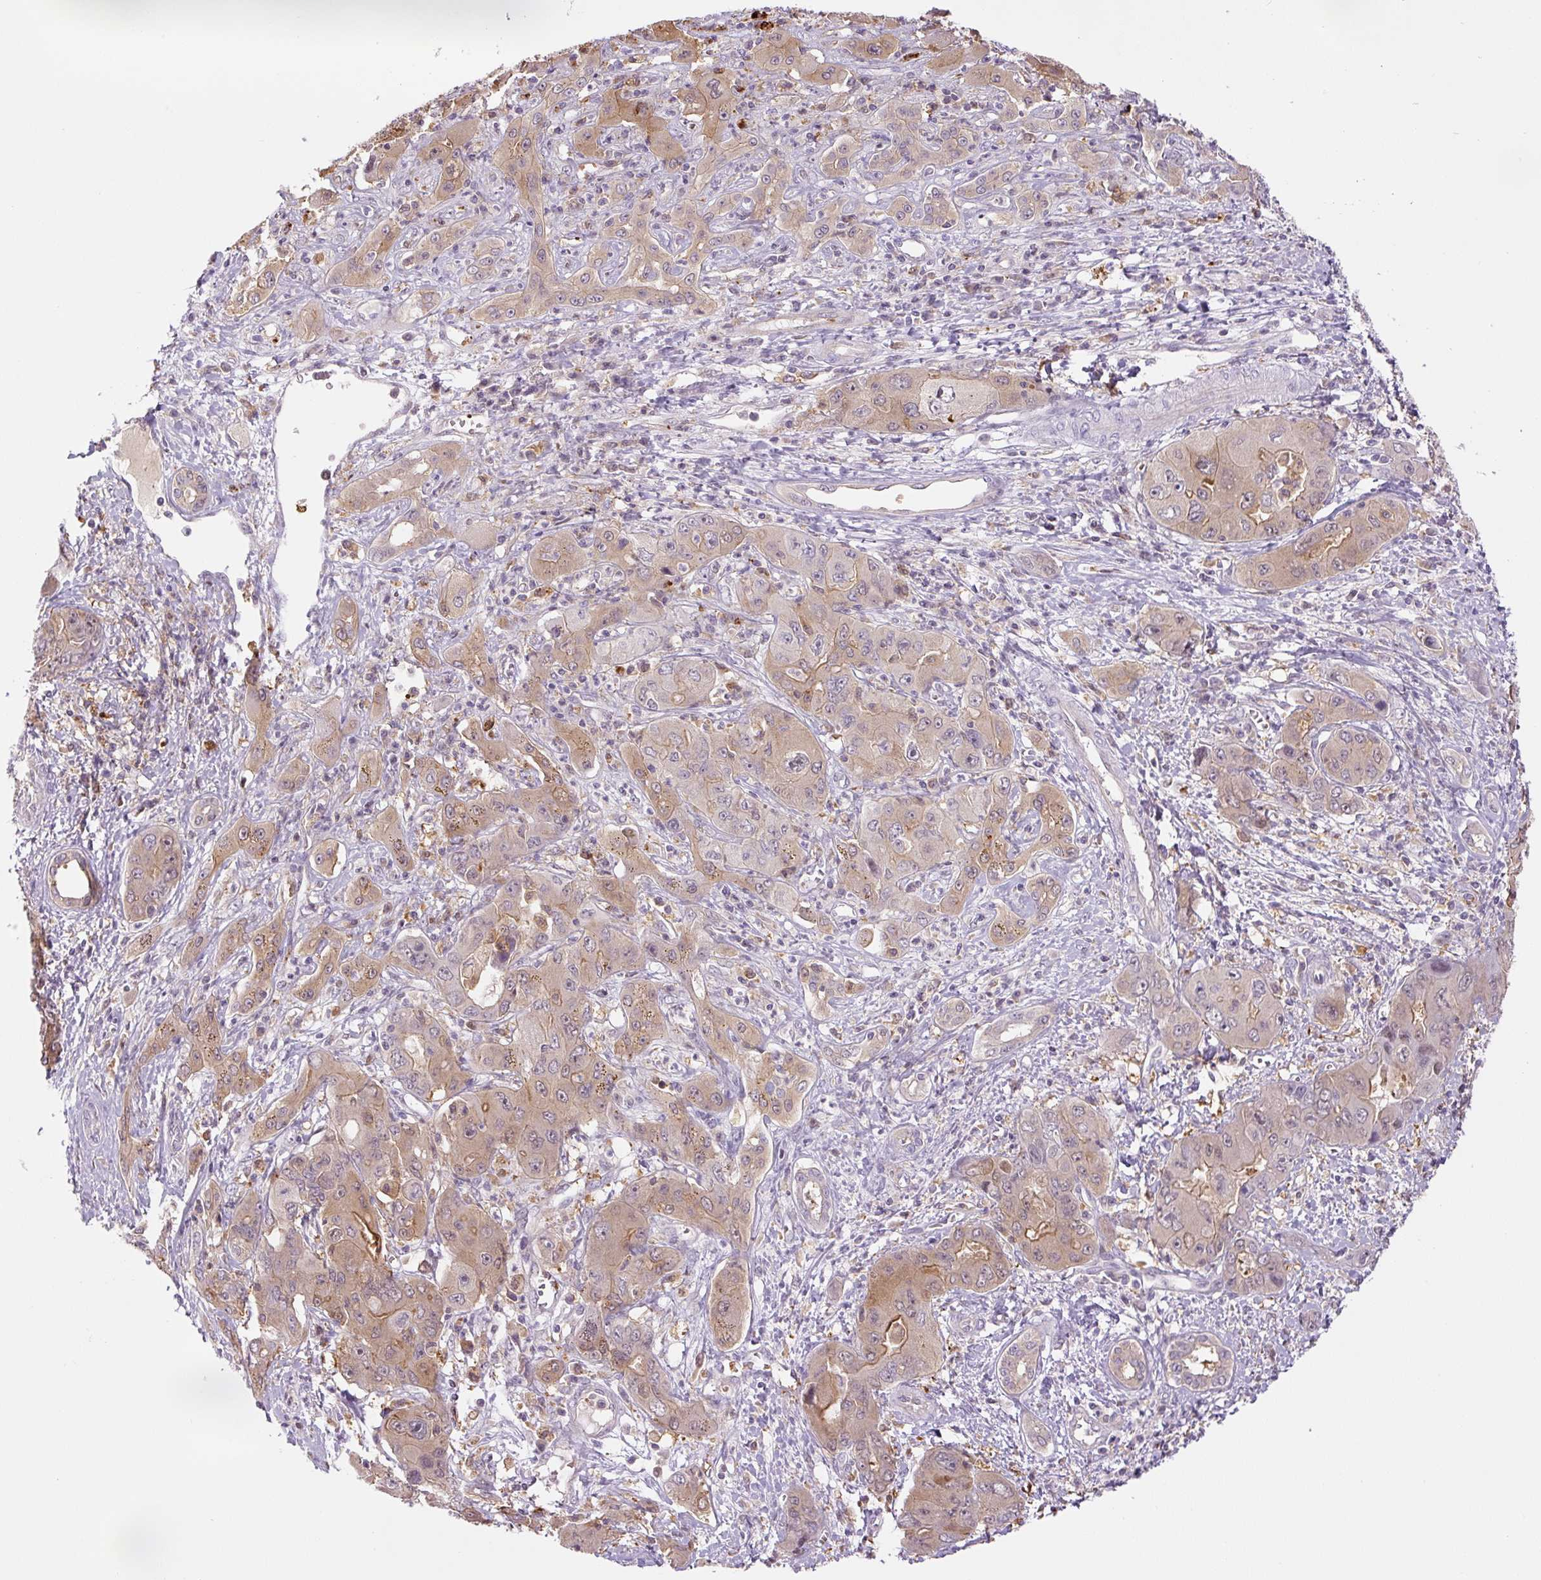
{"staining": {"intensity": "weak", "quantity": "25%-75%", "location": "cytoplasmic/membranous"}, "tissue": "liver cancer", "cell_type": "Tumor cells", "image_type": "cancer", "snomed": [{"axis": "morphology", "description": "Cholangiocarcinoma"}, {"axis": "topography", "description": "Liver"}], "caption": "Protein staining of liver cholangiocarcinoma tissue demonstrates weak cytoplasmic/membranous expression in approximately 25%-75% of tumor cells.", "gene": "SPSB2", "patient": {"sex": "male", "age": 67}}